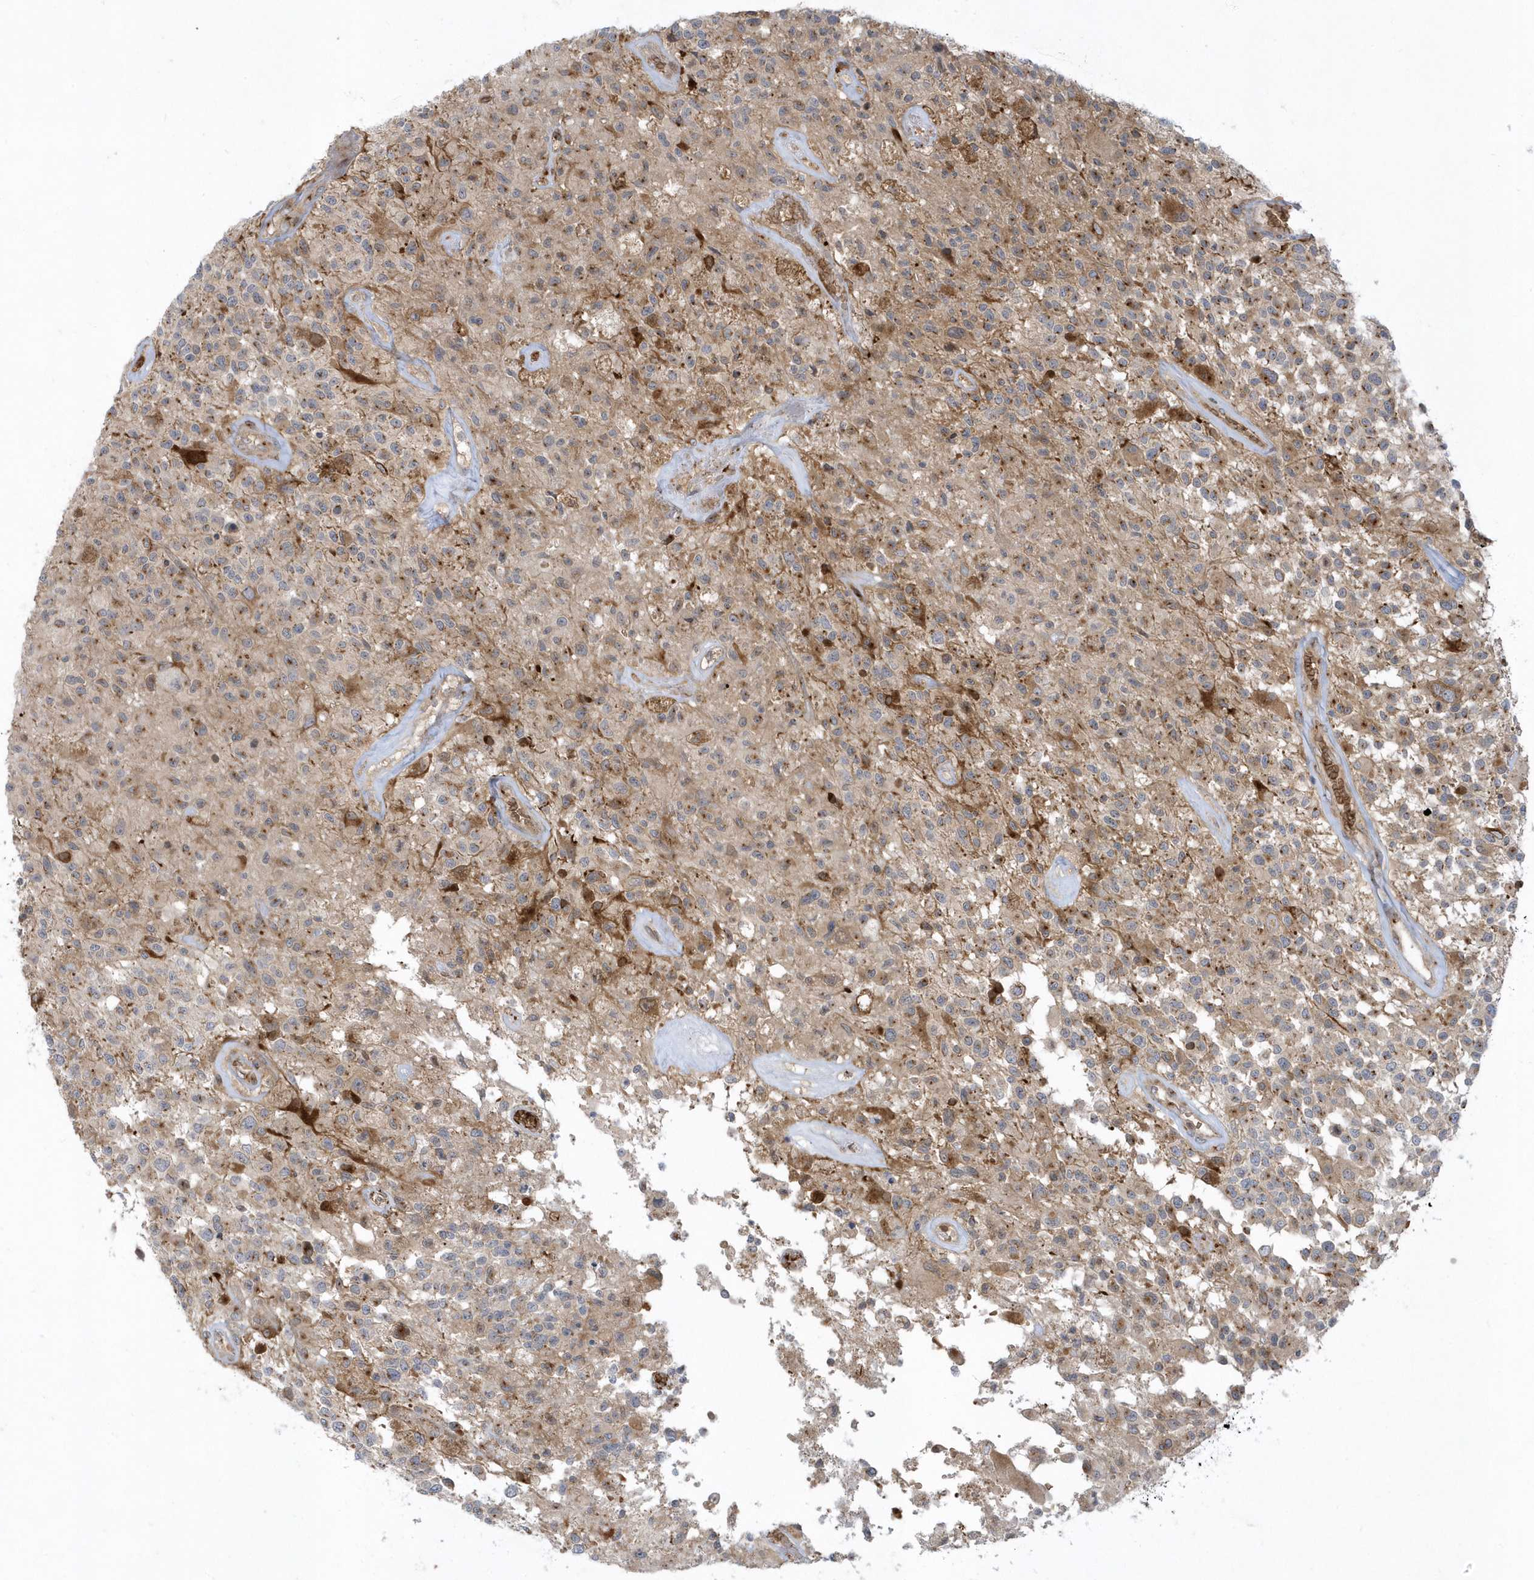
{"staining": {"intensity": "moderate", "quantity": "<25%", "location": "cytoplasmic/membranous"}, "tissue": "glioma", "cell_type": "Tumor cells", "image_type": "cancer", "snomed": [{"axis": "morphology", "description": "Glioma, malignant, High grade"}, {"axis": "morphology", "description": "Glioblastoma, NOS"}, {"axis": "topography", "description": "Brain"}], "caption": "This micrograph reveals immunohistochemistry (IHC) staining of glioblastoma, with low moderate cytoplasmic/membranous expression in approximately <25% of tumor cells.", "gene": "RPP40", "patient": {"sex": "male", "age": 60}}